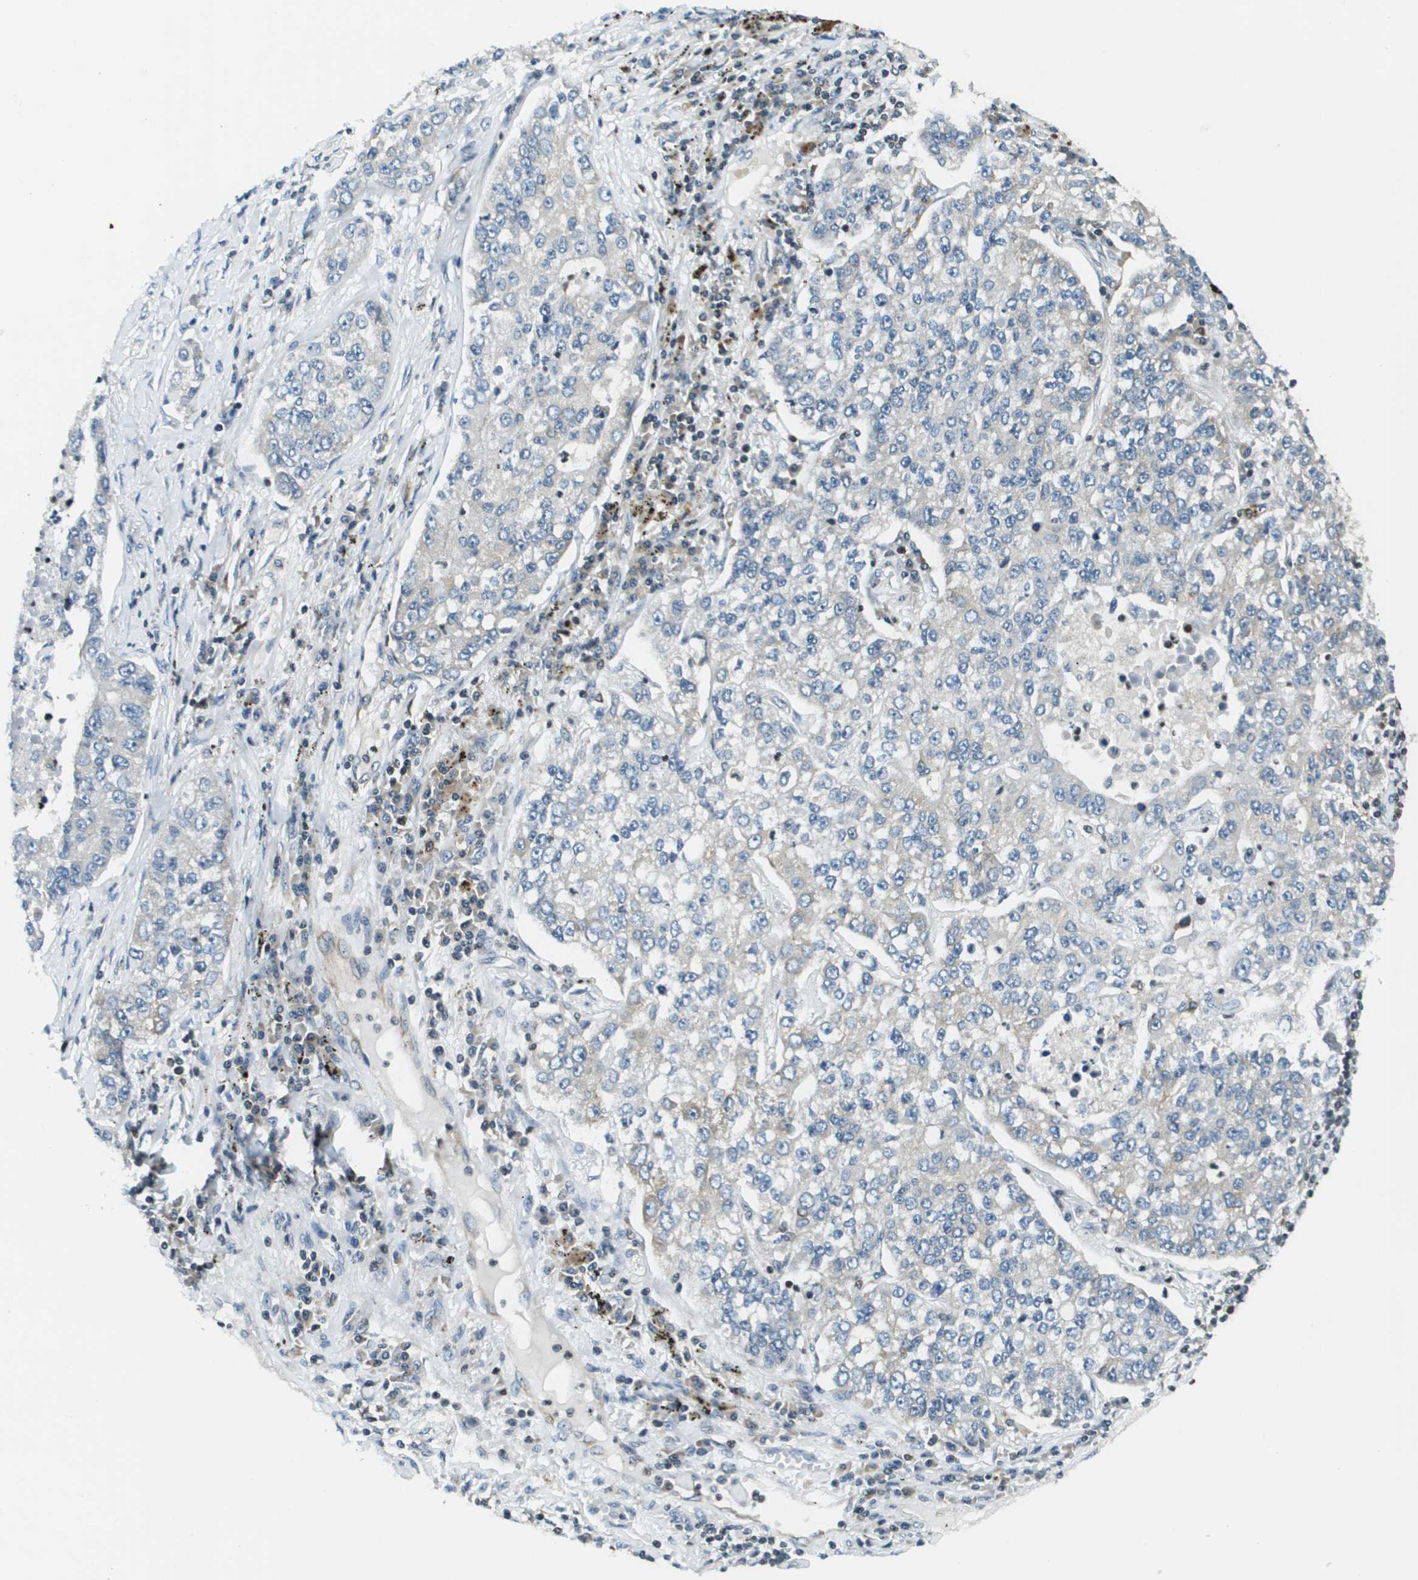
{"staining": {"intensity": "negative", "quantity": "none", "location": "none"}, "tissue": "lung cancer", "cell_type": "Tumor cells", "image_type": "cancer", "snomed": [{"axis": "morphology", "description": "Adenocarcinoma, NOS"}, {"axis": "topography", "description": "Lung"}], "caption": "DAB (3,3'-diaminobenzidine) immunohistochemical staining of human adenocarcinoma (lung) shows no significant staining in tumor cells.", "gene": "ESYT1", "patient": {"sex": "male", "age": 49}}